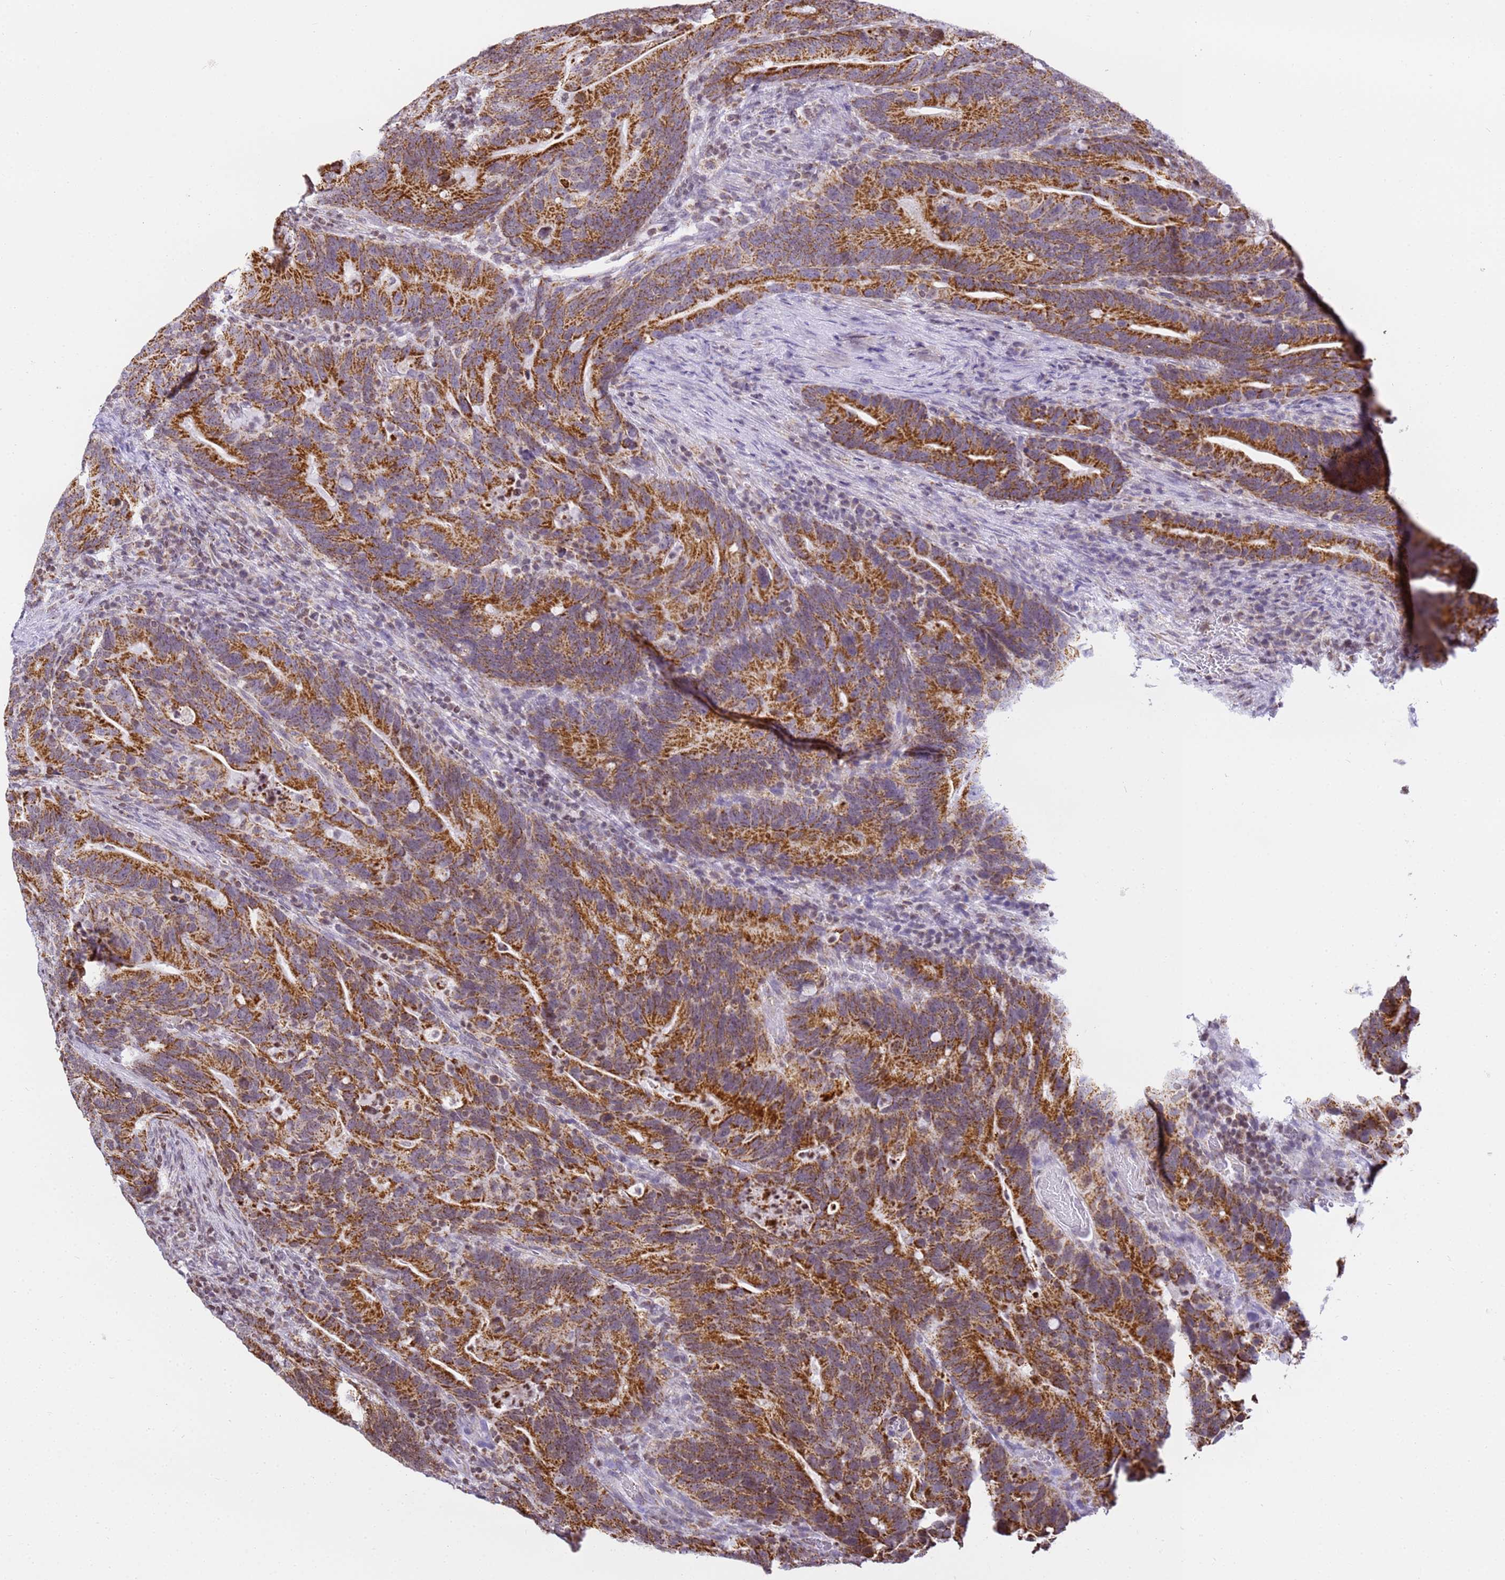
{"staining": {"intensity": "strong", "quantity": ">75%", "location": "cytoplasmic/membranous"}, "tissue": "colorectal cancer", "cell_type": "Tumor cells", "image_type": "cancer", "snomed": [{"axis": "morphology", "description": "Adenocarcinoma, NOS"}, {"axis": "topography", "description": "Colon"}], "caption": "This histopathology image displays IHC staining of human colorectal adenocarcinoma, with high strong cytoplasmic/membranous staining in approximately >75% of tumor cells.", "gene": "HSPE1", "patient": {"sex": "female", "age": 66}}